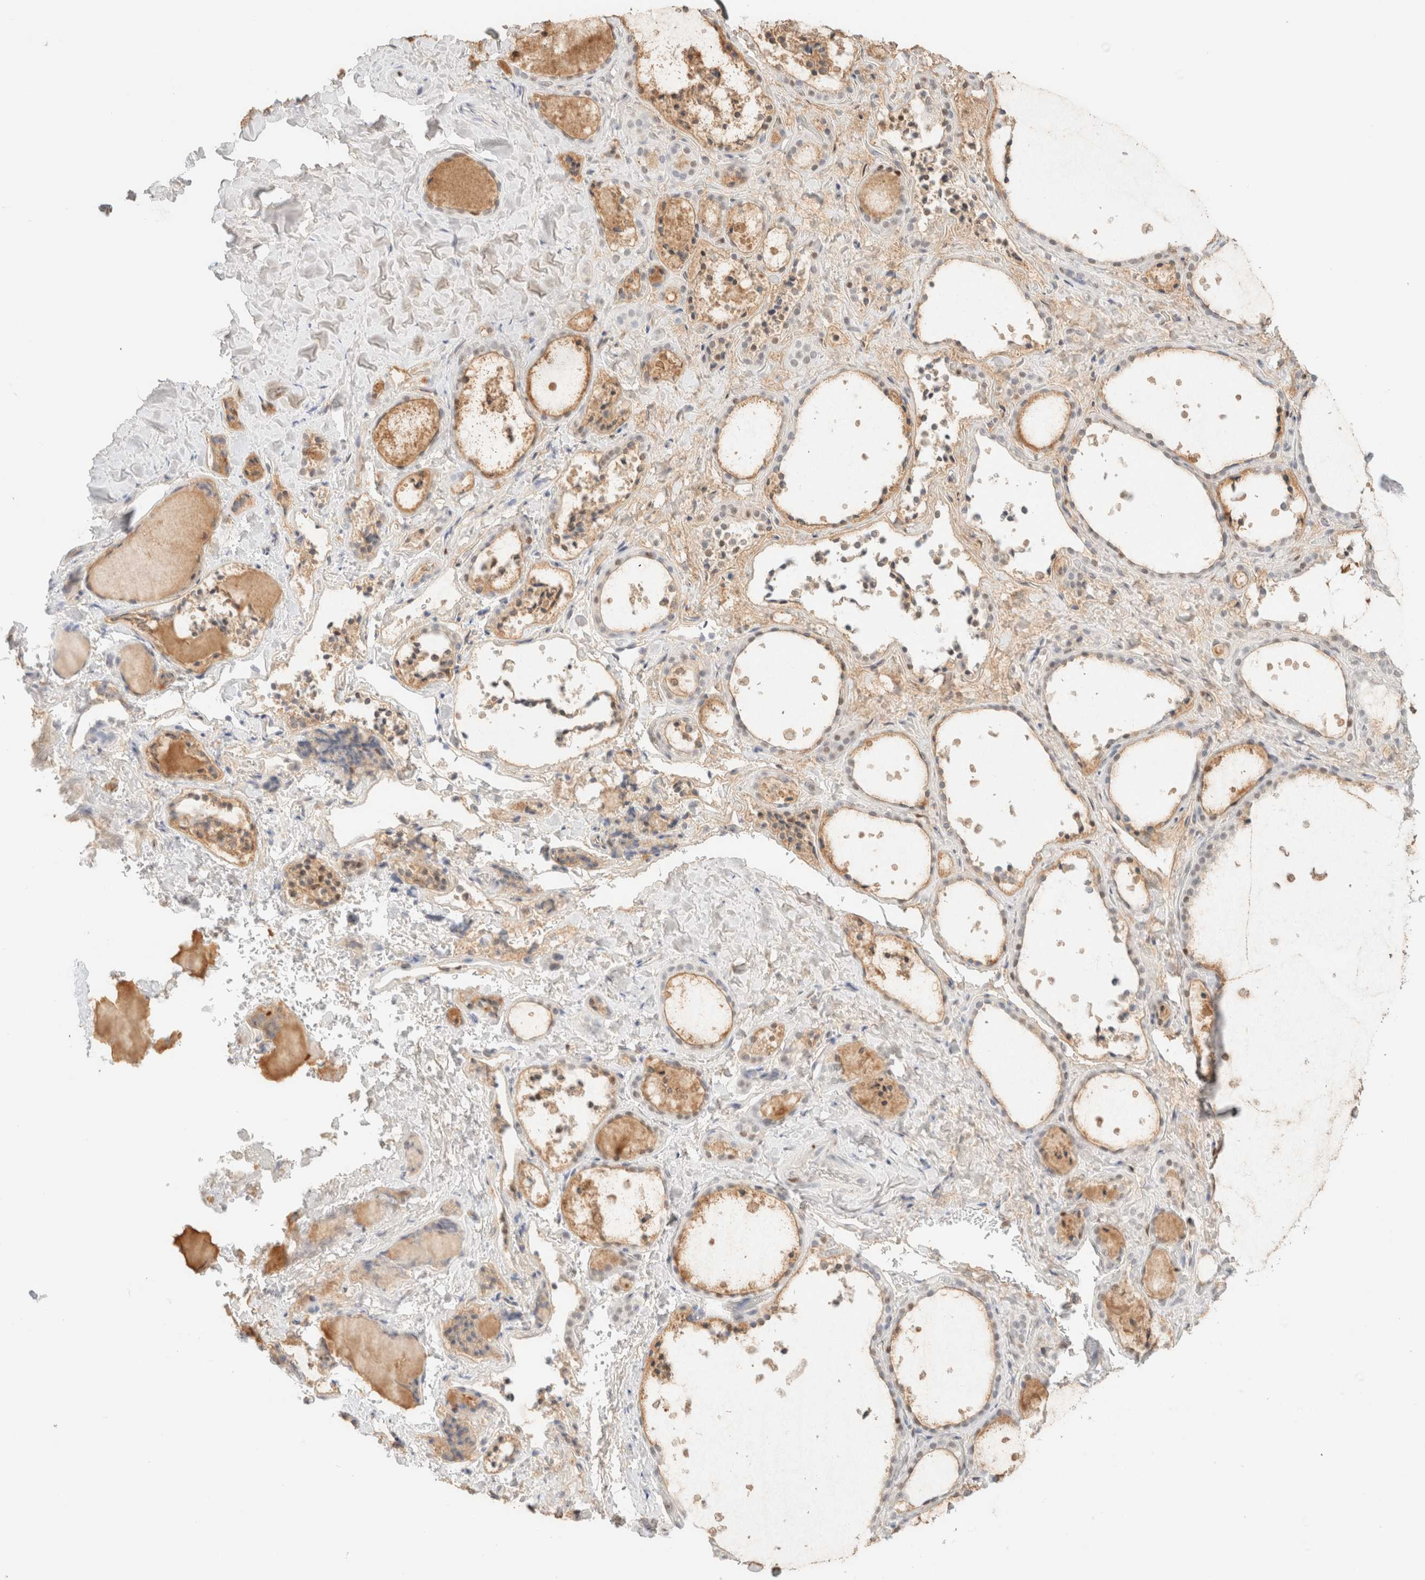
{"staining": {"intensity": "weak", "quantity": "<25%", "location": "cytoplasmic/membranous"}, "tissue": "thyroid gland", "cell_type": "Glandular cells", "image_type": "normal", "snomed": [{"axis": "morphology", "description": "Normal tissue, NOS"}, {"axis": "topography", "description": "Thyroid gland"}], "caption": "DAB (3,3'-diaminobenzidine) immunohistochemical staining of benign human thyroid gland demonstrates no significant expression in glandular cells.", "gene": "DDB2", "patient": {"sex": "female", "age": 44}}